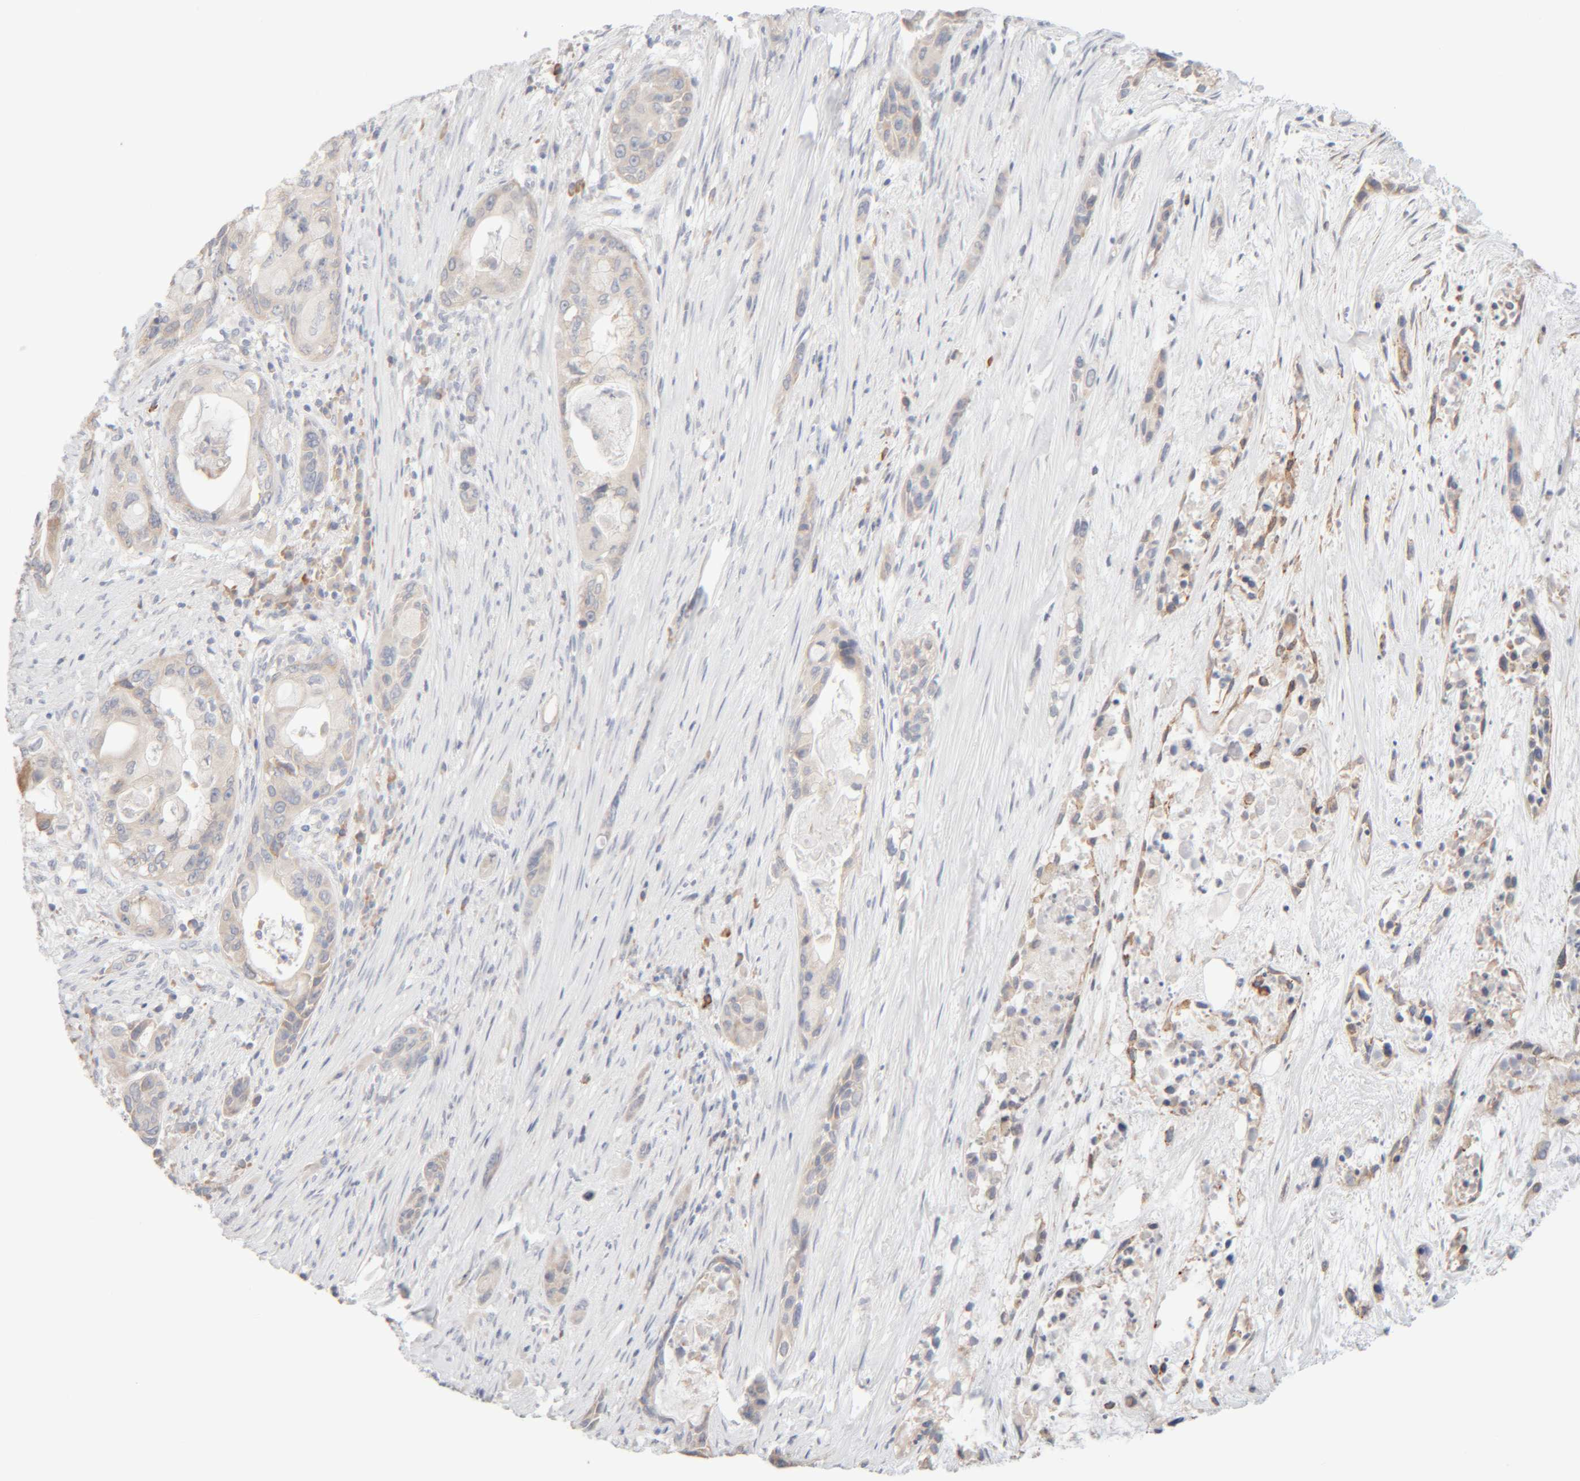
{"staining": {"intensity": "weak", "quantity": "<25%", "location": "cytoplasmic/membranous"}, "tissue": "pancreatic cancer", "cell_type": "Tumor cells", "image_type": "cancer", "snomed": [{"axis": "morphology", "description": "Adenocarcinoma, NOS"}, {"axis": "topography", "description": "Pancreas"}], "caption": "Immunohistochemistry micrograph of adenocarcinoma (pancreatic) stained for a protein (brown), which demonstrates no expression in tumor cells.", "gene": "RIDA", "patient": {"sex": "male", "age": 53}}